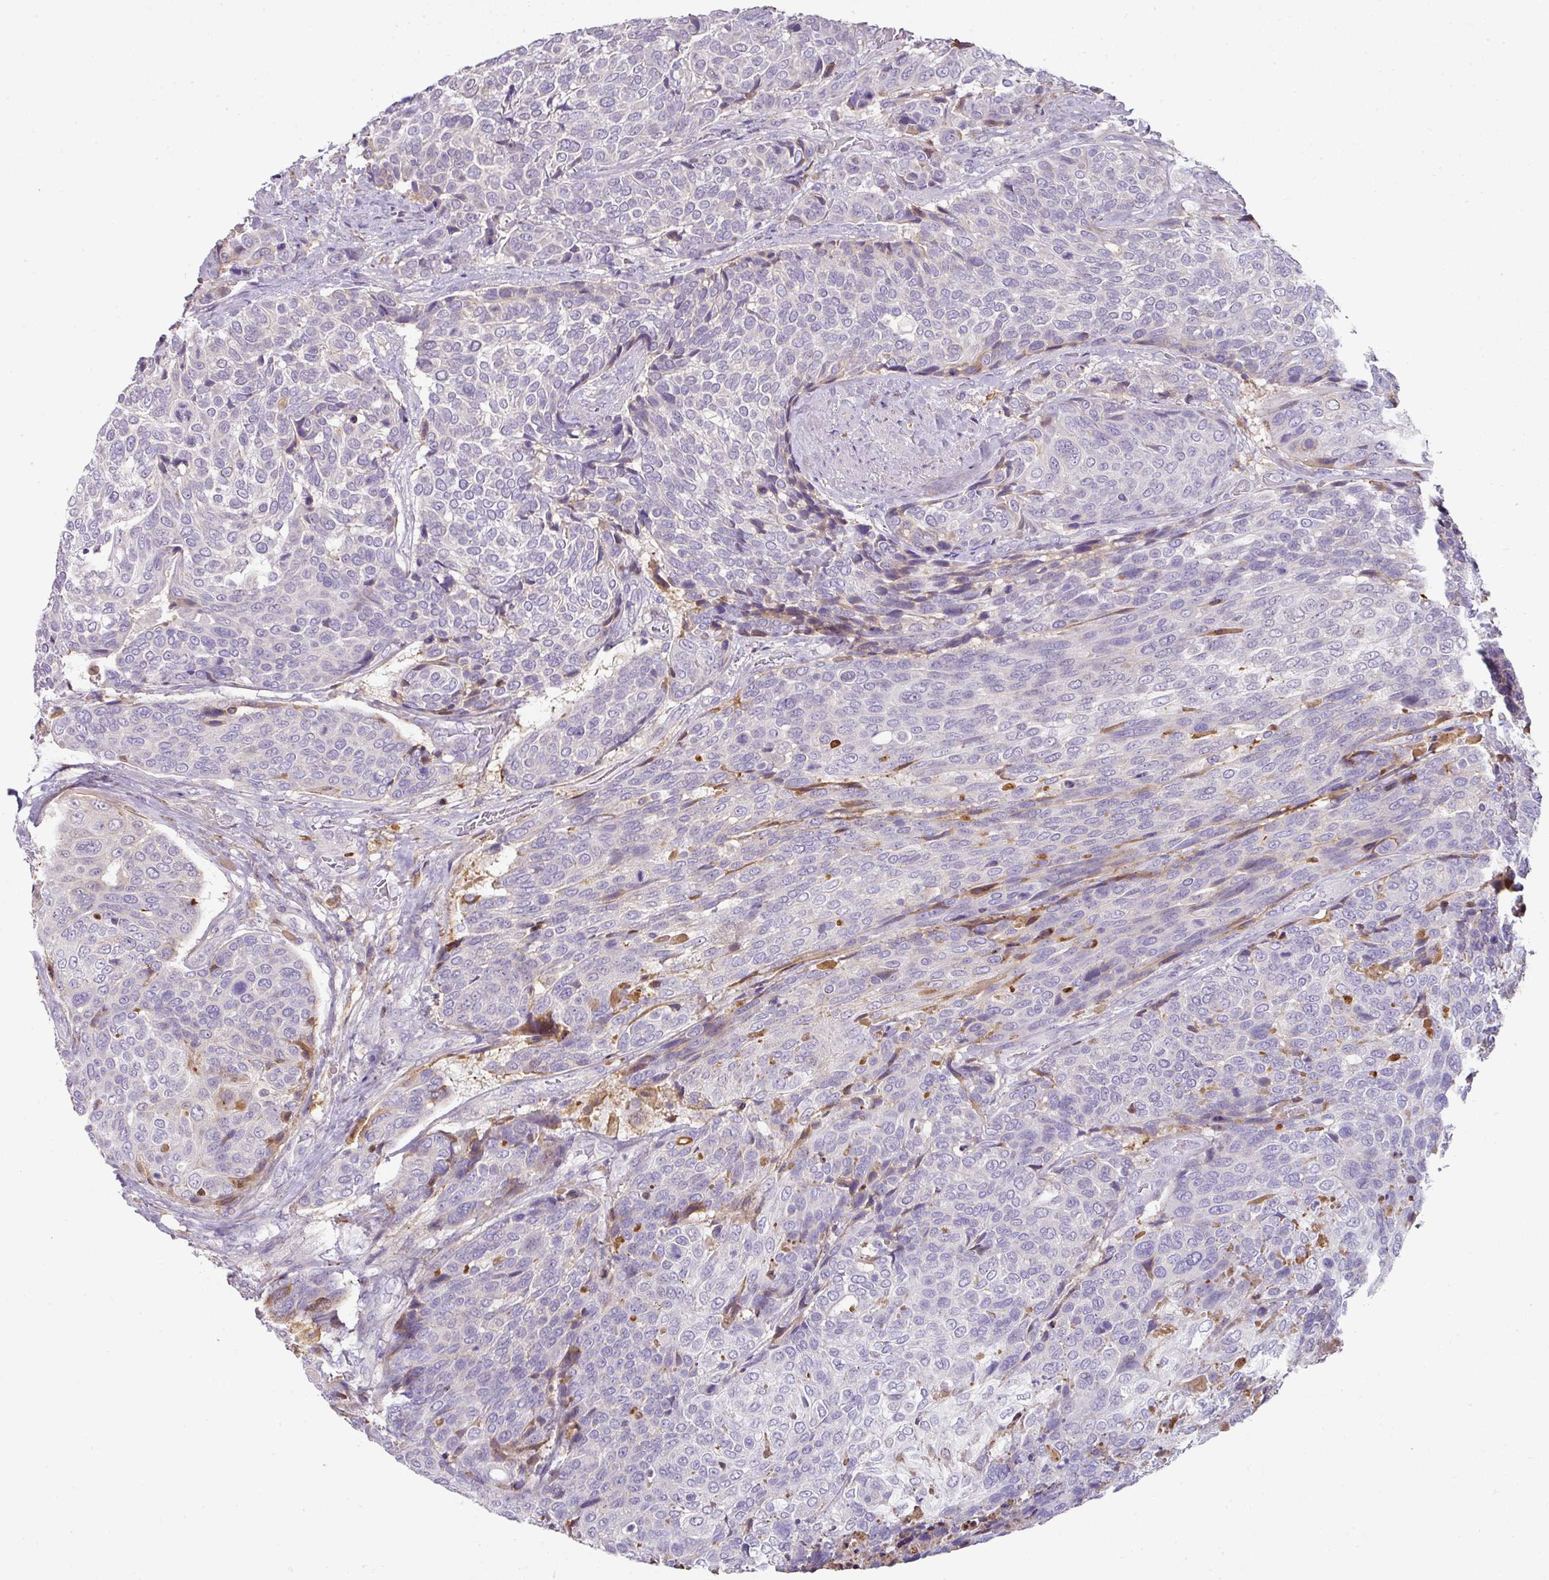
{"staining": {"intensity": "negative", "quantity": "none", "location": "none"}, "tissue": "urothelial cancer", "cell_type": "Tumor cells", "image_type": "cancer", "snomed": [{"axis": "morphology", "description": "Urothelial carcinoma, High grade"}, {"axis": "topography", "description": "Urinary bladder"}], "caption": "Tumor cells show no significant expression in urothelial cancer.", "gene": "CCZ1", "patient": {"sex": "female", "age": 70}}